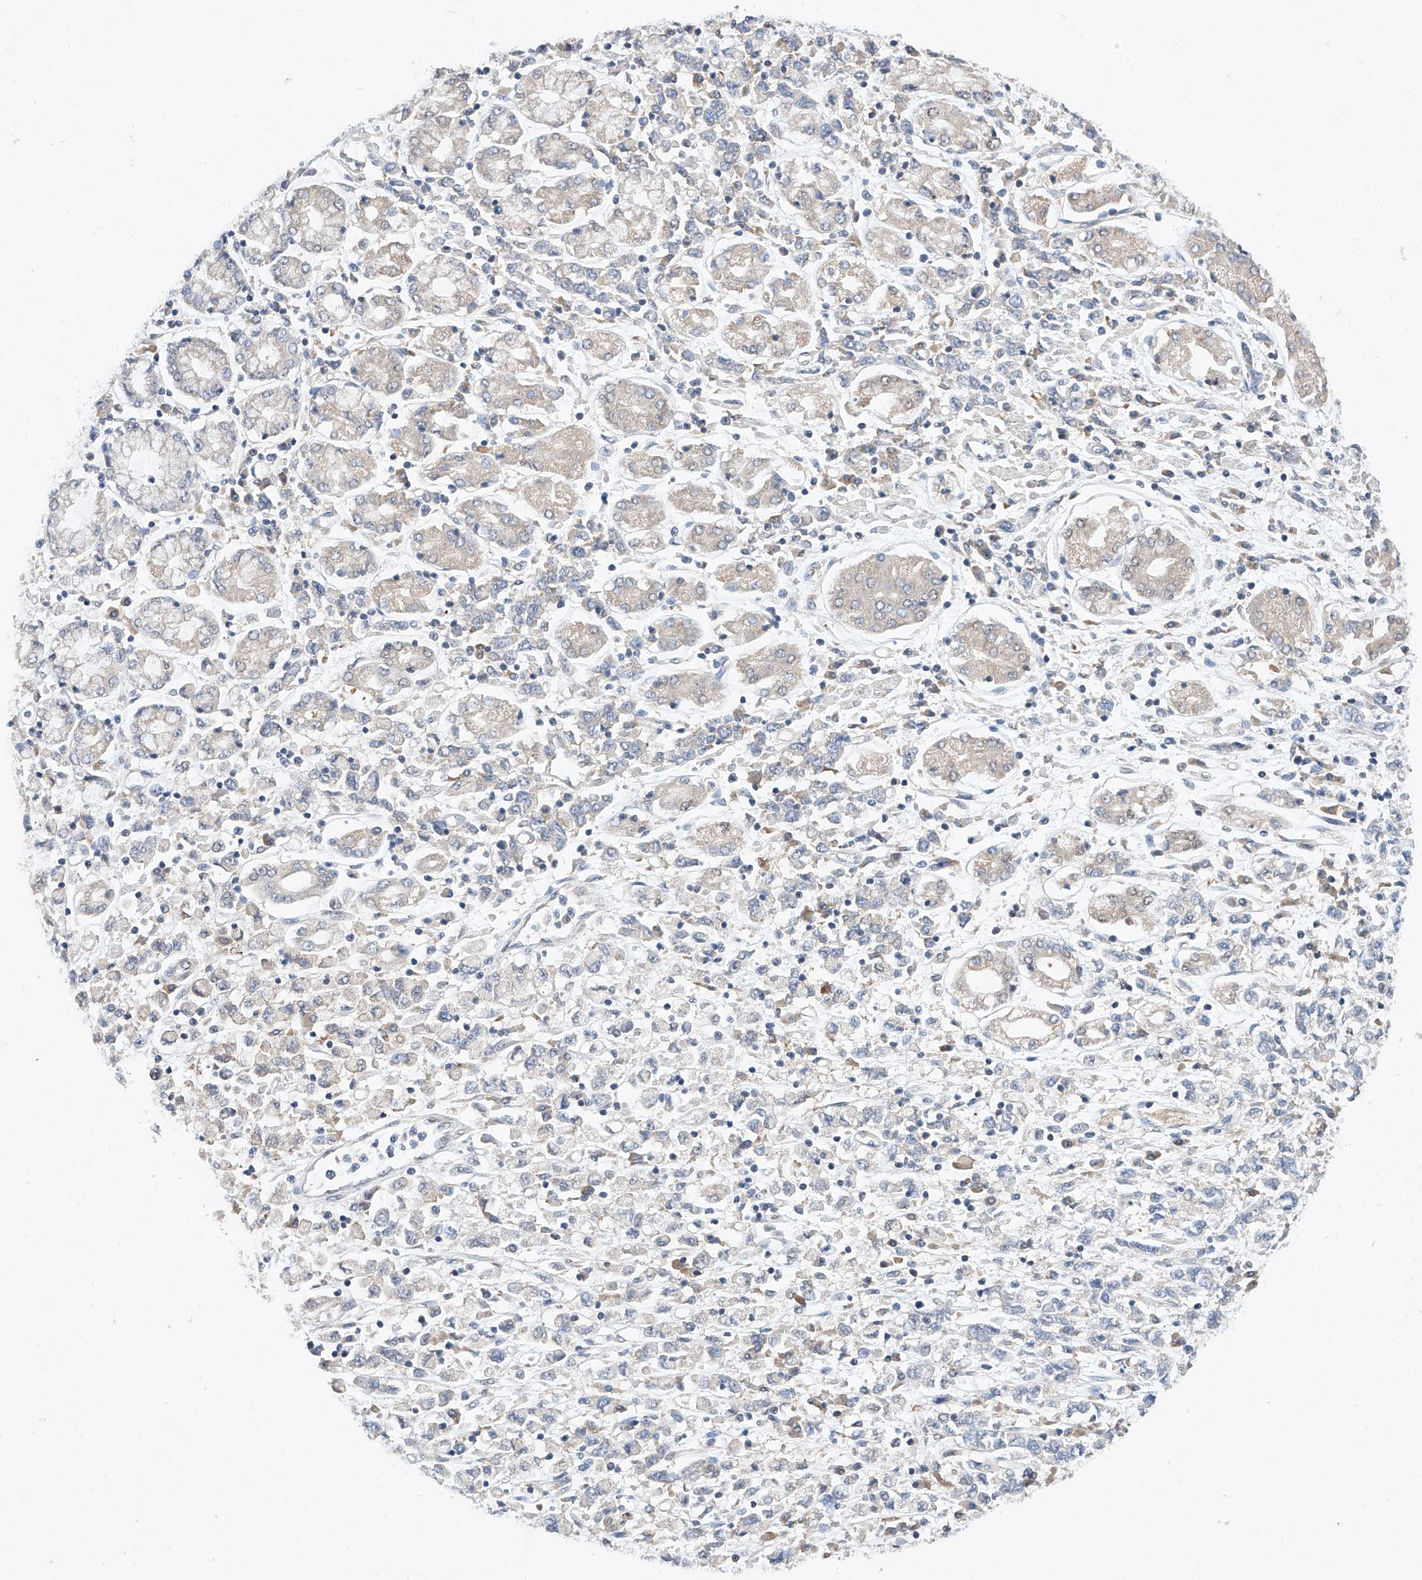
{"staining": {"intensity": "negative", "quantity": "none", "location": "none"}, "tissue": "stomach cancer", "cell_type": "Tumor cells", "image_type": "cancer", "snomed": [{"axis": "morphology", "description": "Adenocarcinoma, NOS"}, {"axis": "topography", "description": "Stomach"}], "caption": "IHC histopathology image of stomach cancer stained for a protein (brown), which demonstrates no expression in tumor cells.", "gene": "ZSCAN4", "patient": {"sex": "female", "age": 76}}